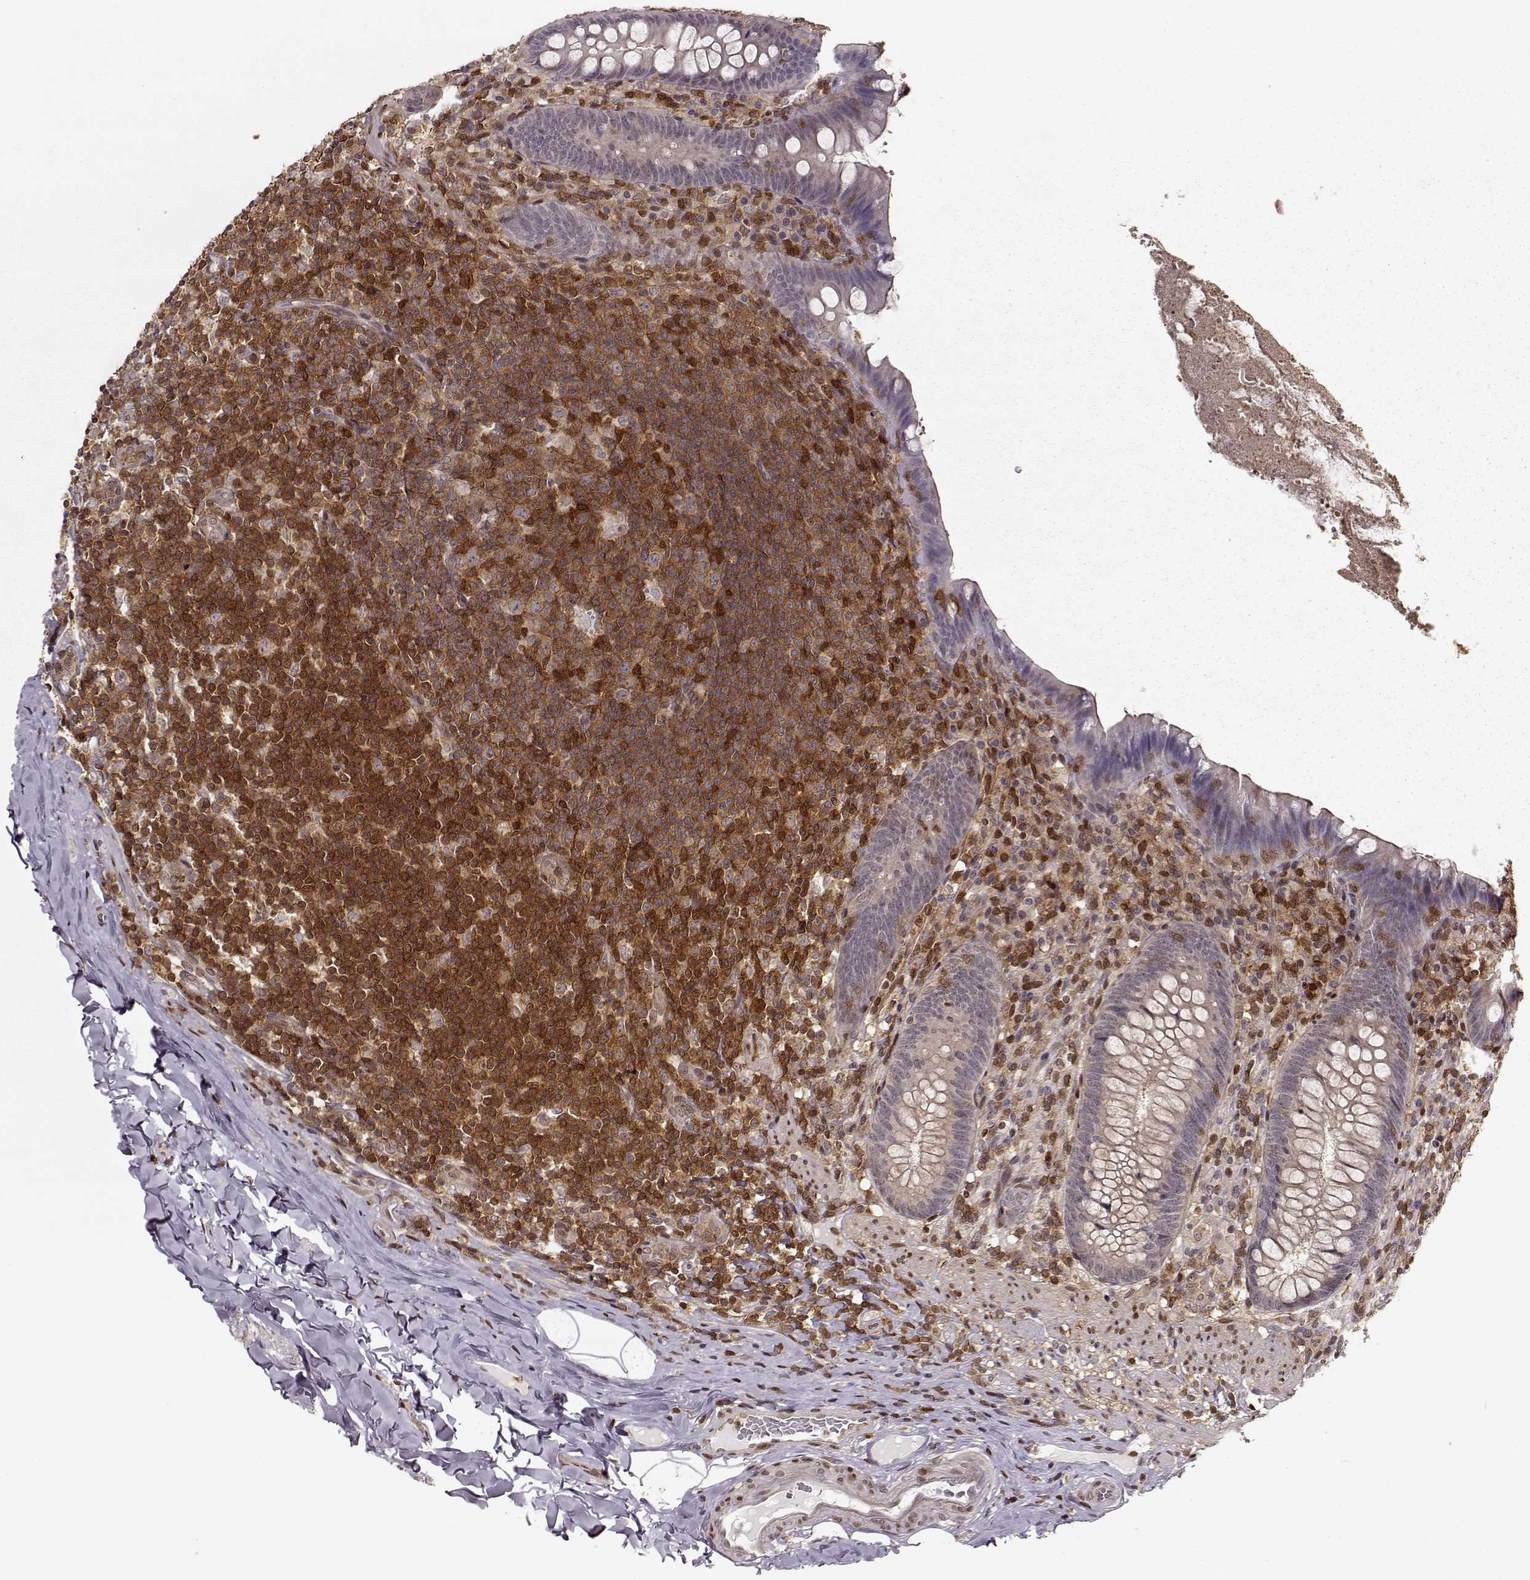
{"staining": {"intensity": "negative", "quantity": "none", "location": "none"}, "tissue": "appendix", "cell_type": "Glandular cells", "image_type": "normal", "snomed": [{"axis": "morphology", "description": "Normal tissue, NOS"}, {"axis": "topography", "description": "Appendix"}], "caption": "Immunohistochemistry (IHC) of benign human appendix shows no positivity in glandular cells.", "gene": "MFSD1", "patient": {"sex": "male", "age": 47}}